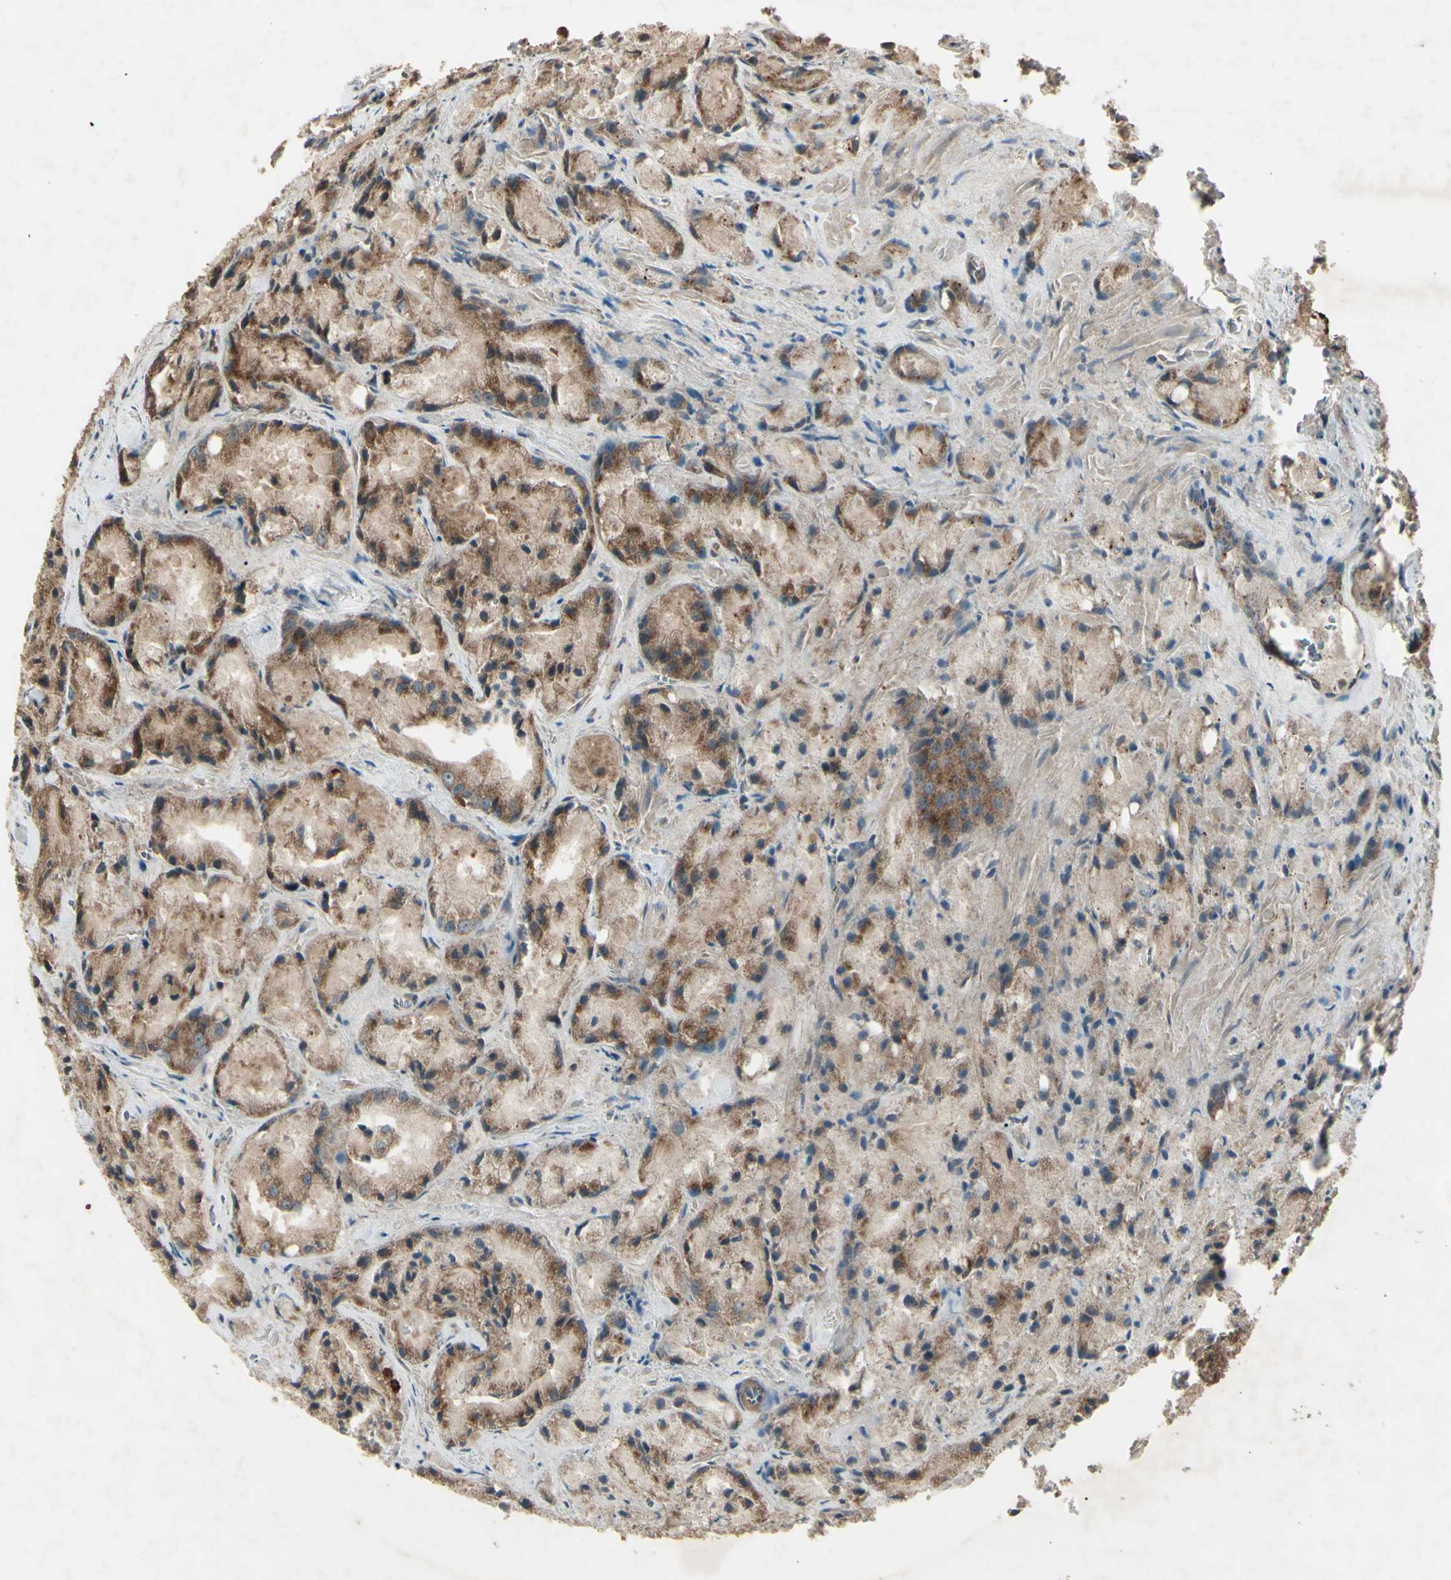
{"staining": {"intensity": "moderate", "quantity": ">75%", "location": "cytoplasmic/membranous"}, "tissue": "prostate cancer", "cell_type": "Tumor cells", "image_type": "cancer", "snomed": [{"axis": "morphology", "description": "Adenocarcinoma, Low grade"}, {"axis": "topography", "description": "Prostate"}], "caption": "A high-resolution micrograph shows IHC staining of prostate cancer, which shows moderate cytoplasmic/membranous positivity in approximately >75% of tumor cells.", "gene": "AP1G1", "patient": {"sex": "male", "age": 64}}